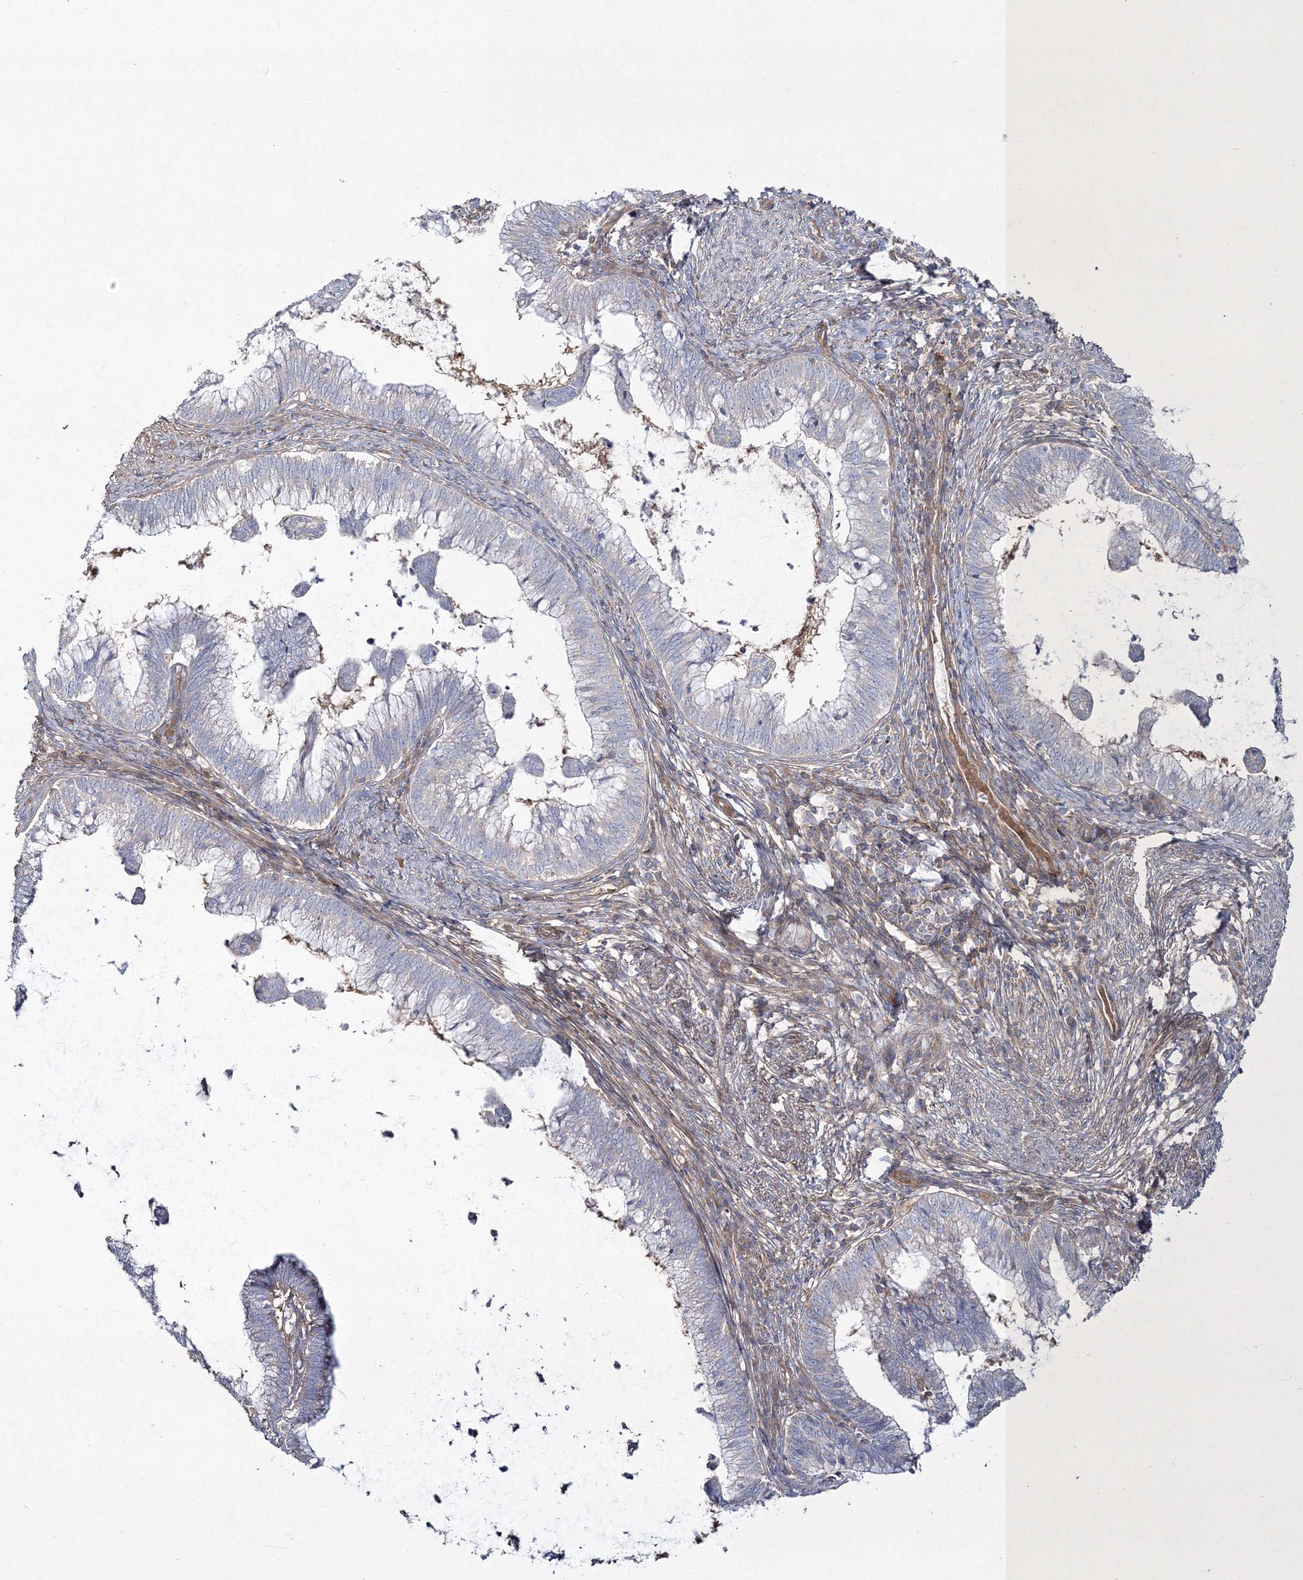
{"staining": {"intensity": "negative", "quantity": "none", "location": "none"}, "tissue": "cervical cancer", "cell_type": "Tumor cells", "image_type": "cancer", "snomed": [{"axis": "morphology", "description": "Adenocarcinoma, NOS"}, {"axis": "topography", "description": "Cervix"}], "caption": "Immunohistochemistry (IHC) histopathology image of neoplastic tissue: cervical adenocarcinoma stained with DAB (3,3'-diaminobenzidine) displays no significant protein staining in tumor cells. The staining was performed using DAB to visualize the protein expression in brown, while the nuclei were stained in blue with hematoxylin (Magnification: 20x).", "gene": "ZSWIM6", "patient": {"sex": "female", "age": 36}}